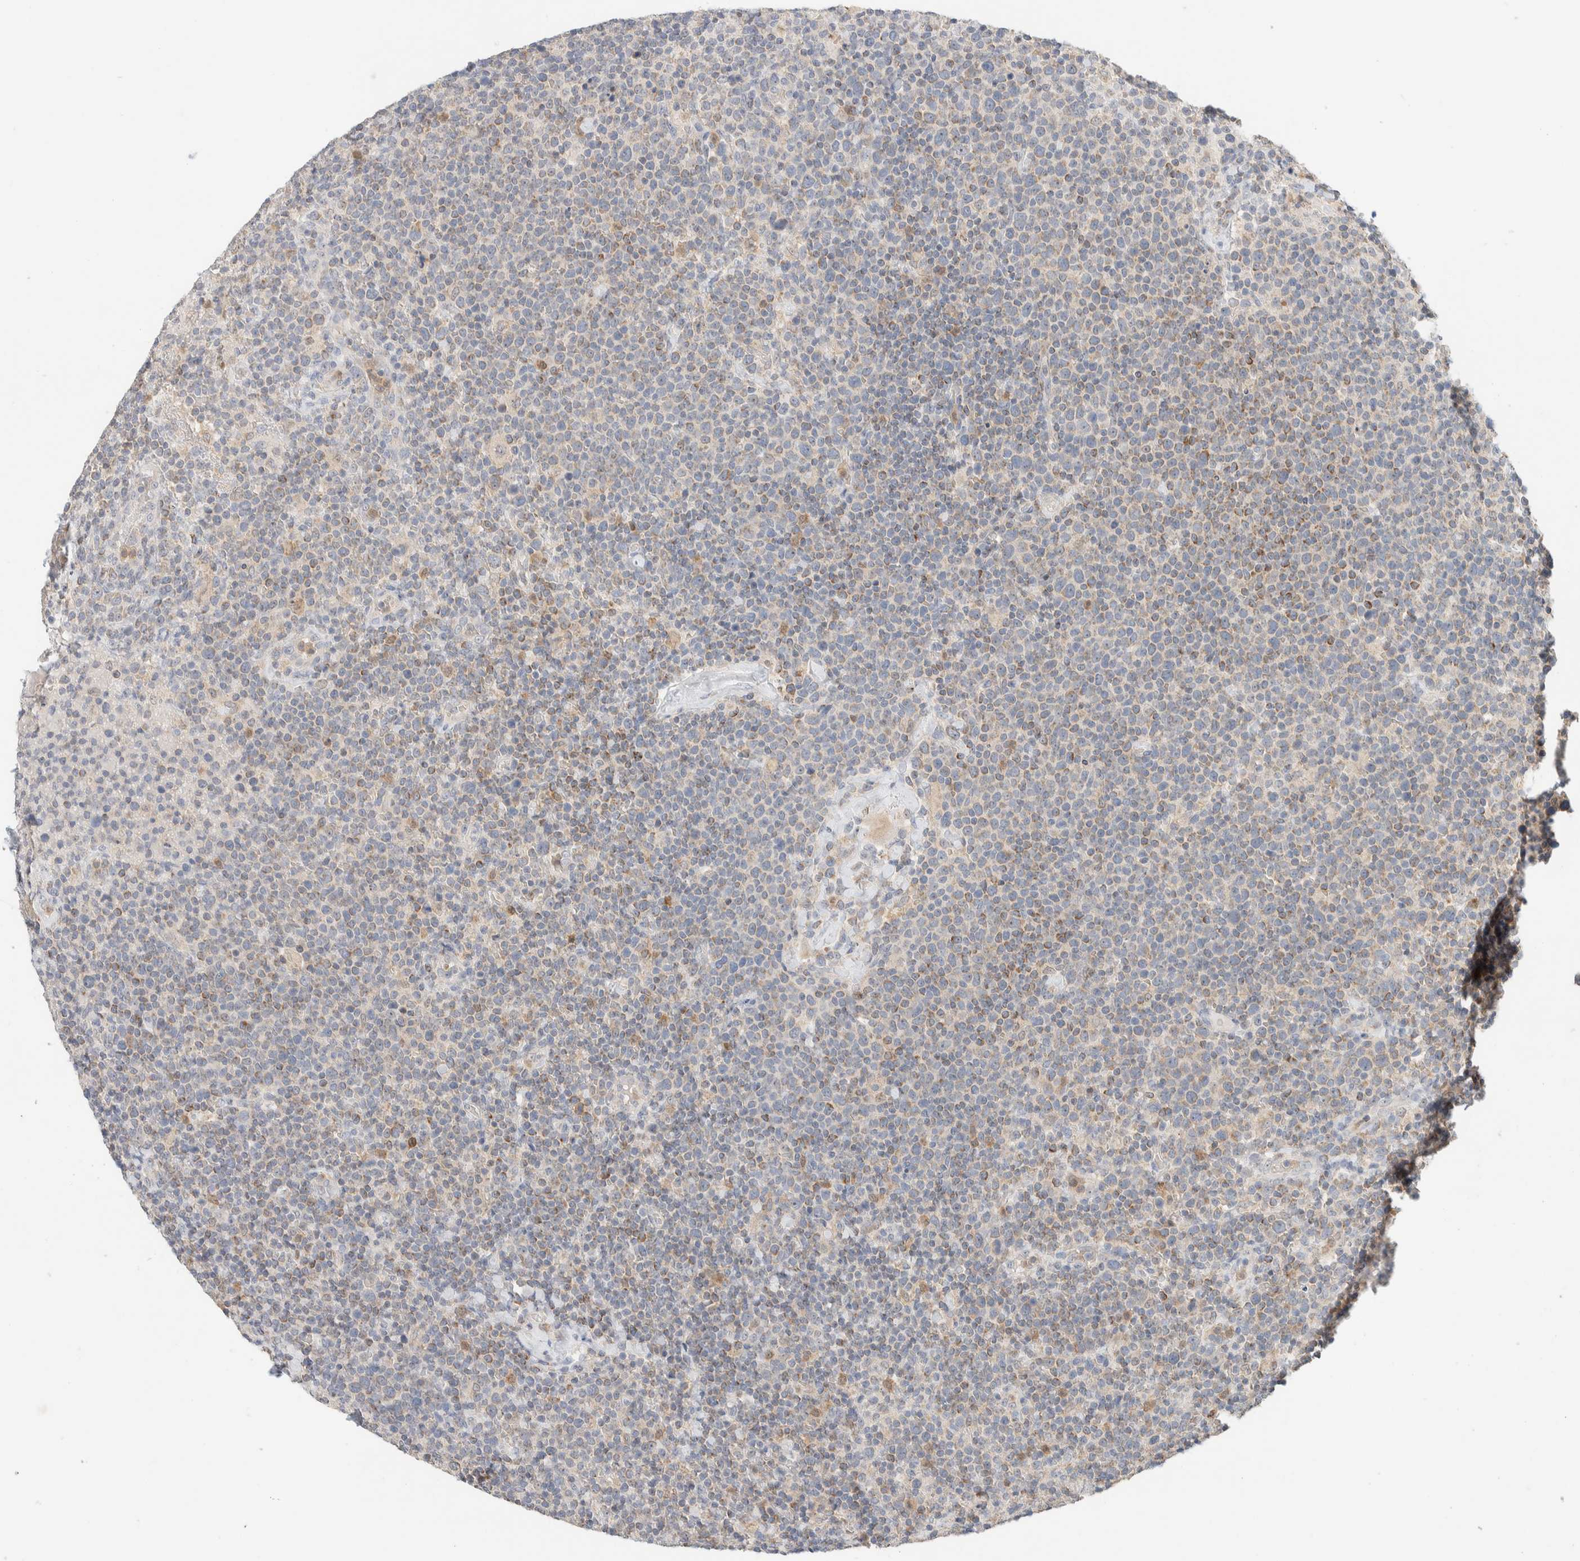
{"staining": {"intensity": "weak", "quantity": "25%-75%", "location": "cytoplasmic/membranous"}, "tissue": "lymphoma", "cell_type": "Tumor cells", "image_type": "cancer", "snomed": [{"axis": "morphology", "description": "Malignant lymphoma, non-Hodgkin's type, High grade"}, {"axis": "topography", "description": "Lymph node"}], "caption": "High-power microscopy captured an immunohistochemistry image of malignant lymphoma, non-Hodgkin's type (high-grade), revealing weak cytoplasmic/membranous expression in about 25%-75% of tumor cells.", "gene": "HDHD3", "patient": {"sex": "male", "age": 61}}